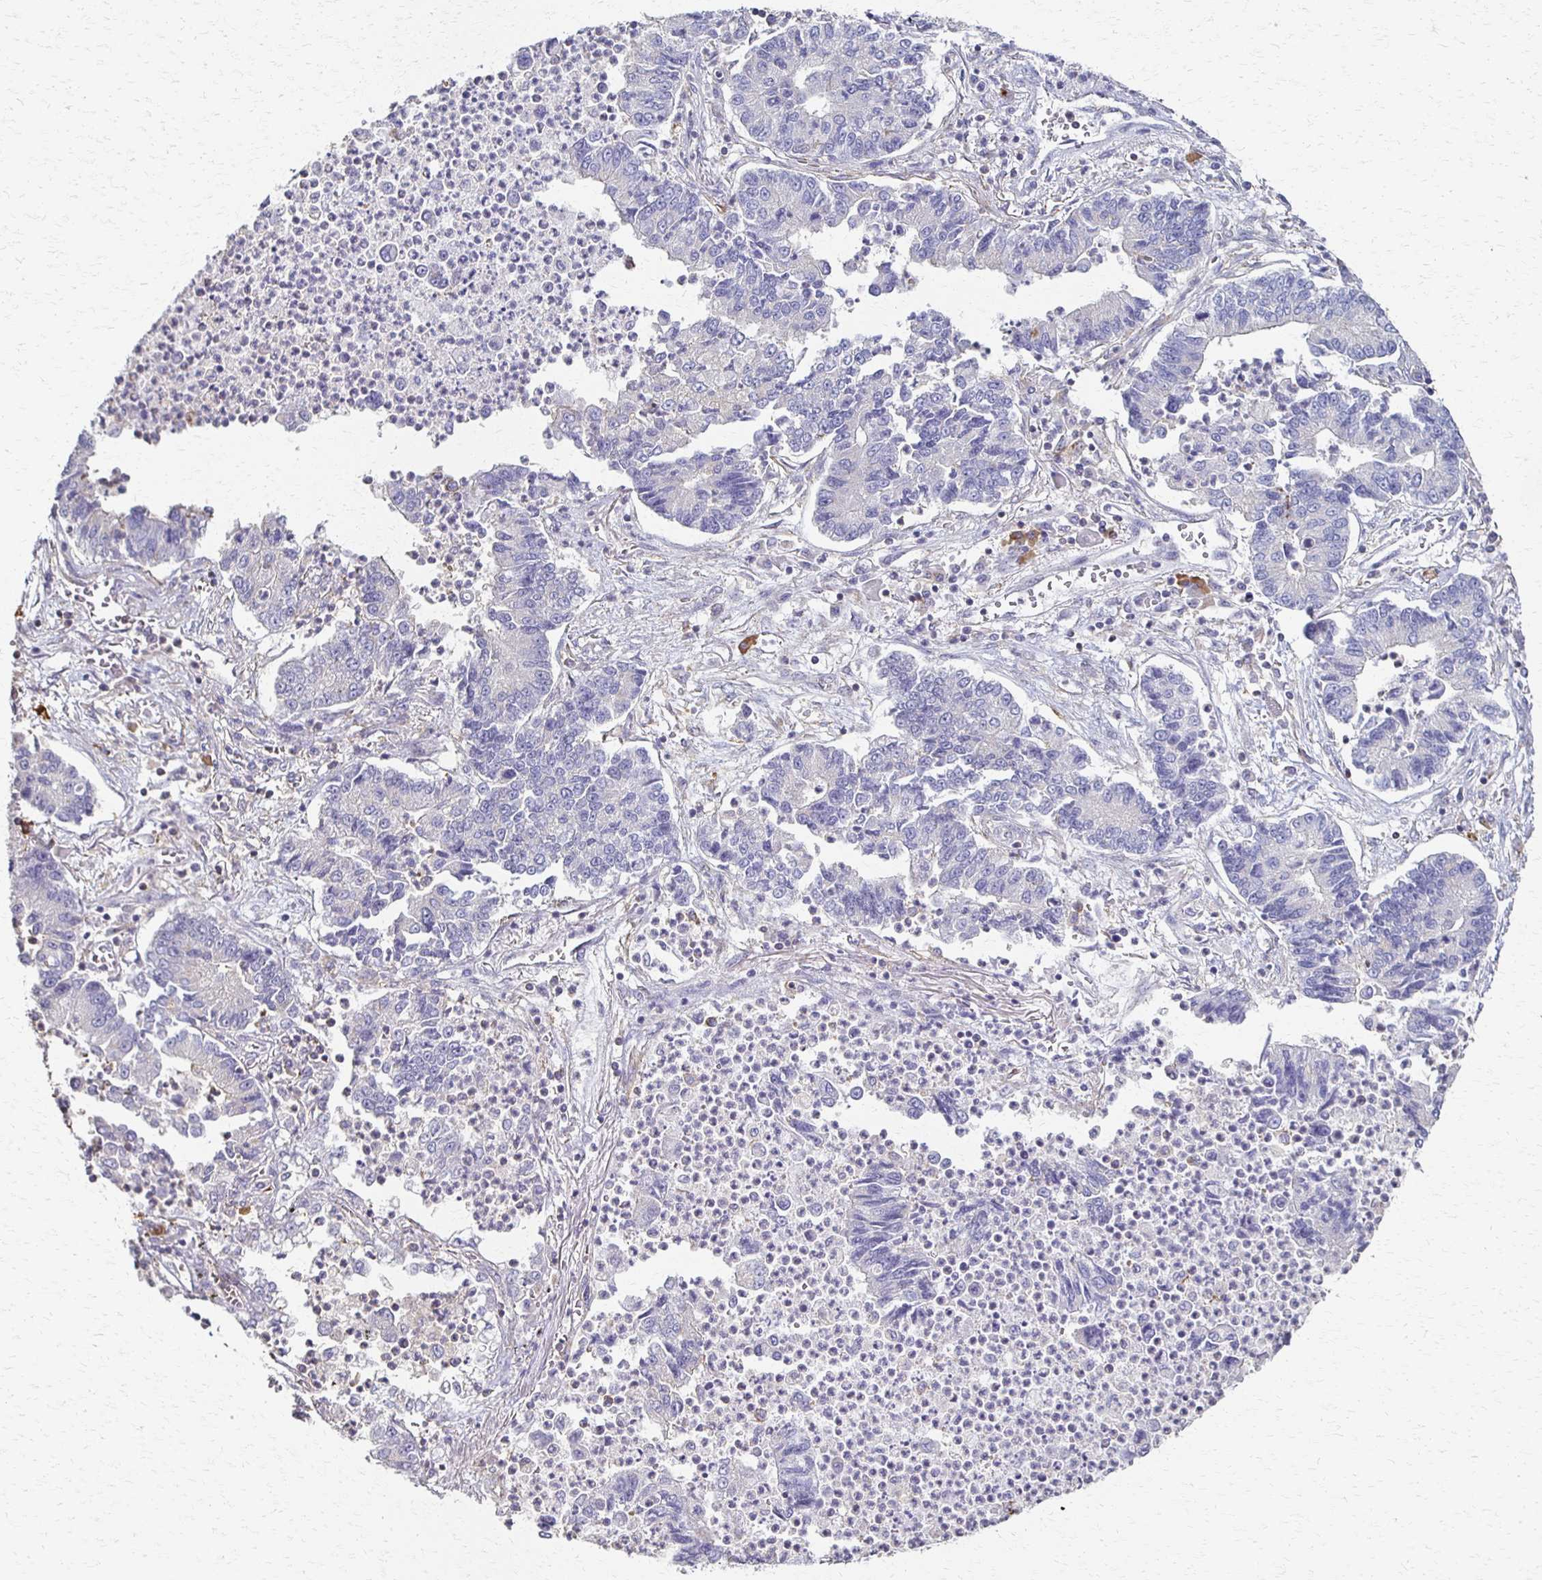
{"staining": {"intensity": "negative", "quantity": "none", "location": "none"}, "tissue": "lung cancer", "cell_type": "Tumor cells", "image_type": "cancer", "snomed": [{"axis": "morphology", "description": "Adenocarcinoma, NOS"}, {"axis": "topography", "description": "Lung"}], "caption": "Tumor cells show no significant protein positivity in lung adenocarcinoma.", "gene": "C1QTNF7", "patient": {"sex": "female", "age": 57}}